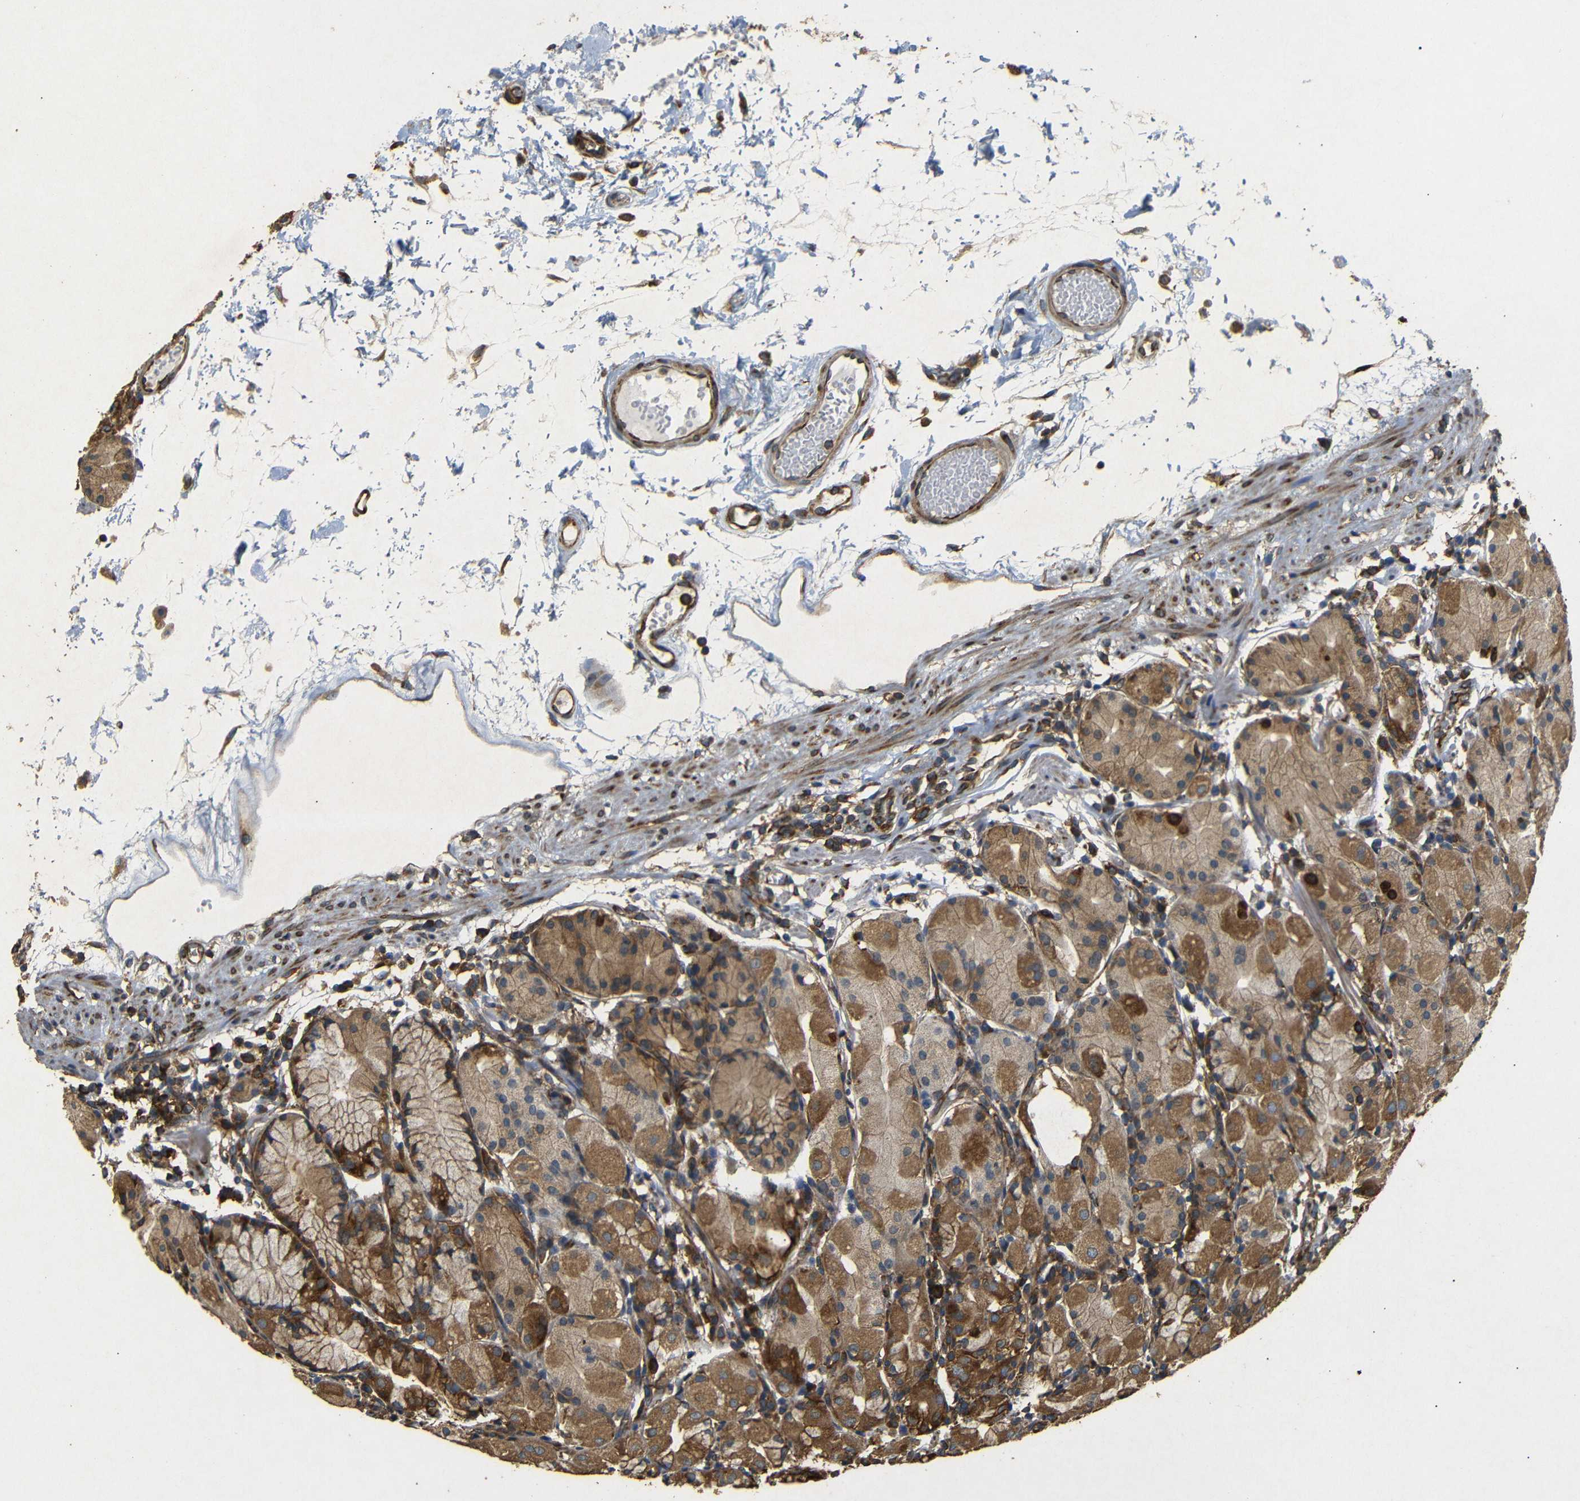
{"staining": {"intensity": "strong", "quantity": ">75%", "location": "cytoplasmic/membranous"}, "tissue": "stomach", "cell_type": "Glandular cells", "image_type": "normal", "snomed": [{"axis": "morphology", "description": "Normal tissue, NOS"}, {"axis": "topography", "description": "Stomach"}, {"axis": "topography", "description": "Stomach, lower"}], "caption": "Unremarkable stomach was stained to show a protein in brown. There is high levels of strong cytoplasmic/membranous expression in approximately >75% of glandular cells.", "gene": "BTF3", "patient": {"sex": "female", "age": 75}}